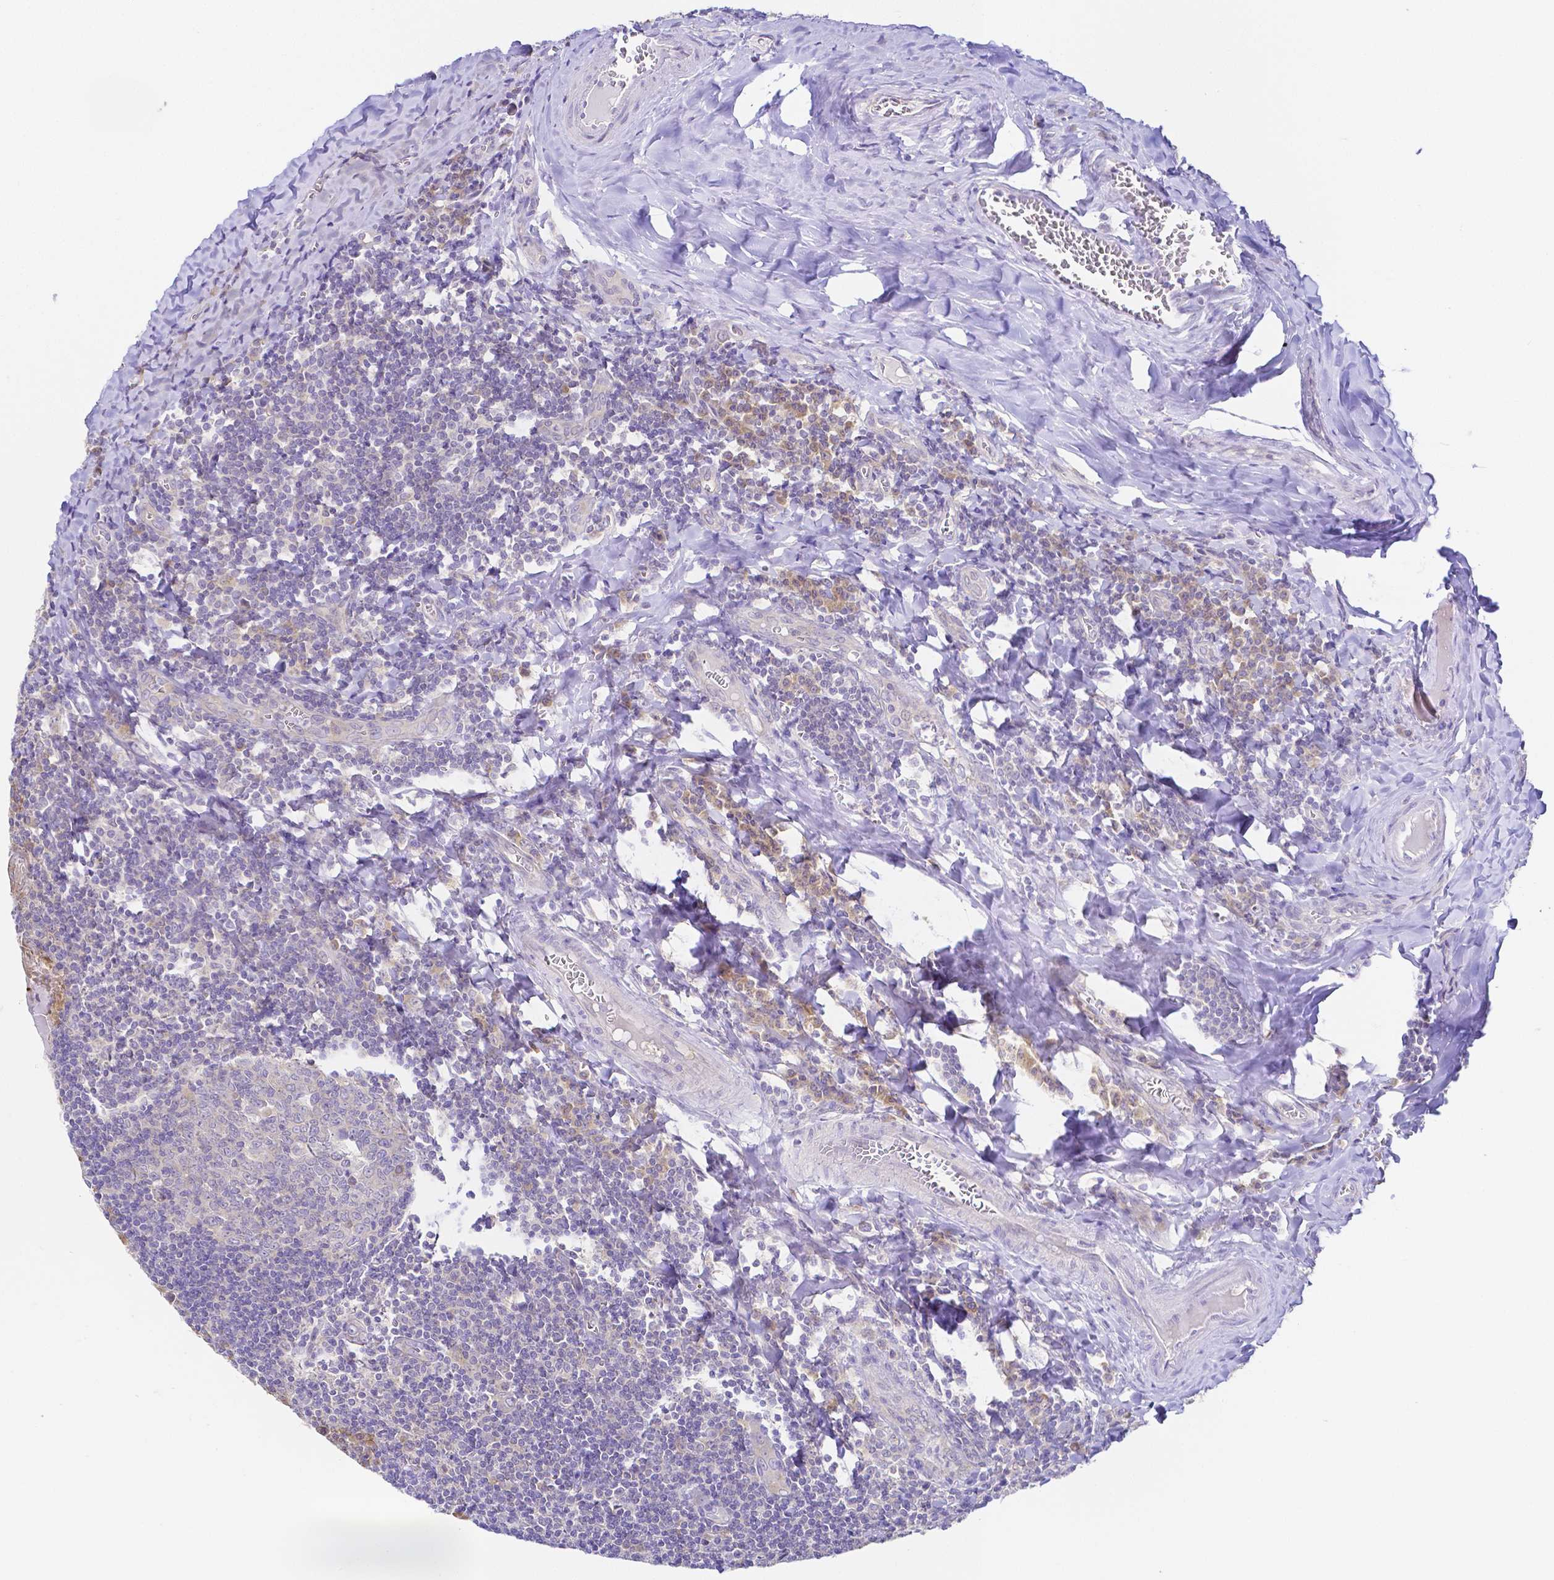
{"staining": {"intensity": "negative", "quantity": "none", "location": "none"}, "tissue": "tonsil", "cell_type": "Germinal center cells", "image_type": "normal", "snomed": [{"axis": "morphology", "description": "Normal tissue, NOS"}, {"axis": "morphology", "description": "Inflammation, NOS"}, {"axis": "topography", "description": "Tonsil"}], "caption": "Image shows no protein positivity in germinal center cells of normal tonsil.", "gene": "PKP3", "patient": {"sex": "female", "age": 31}}